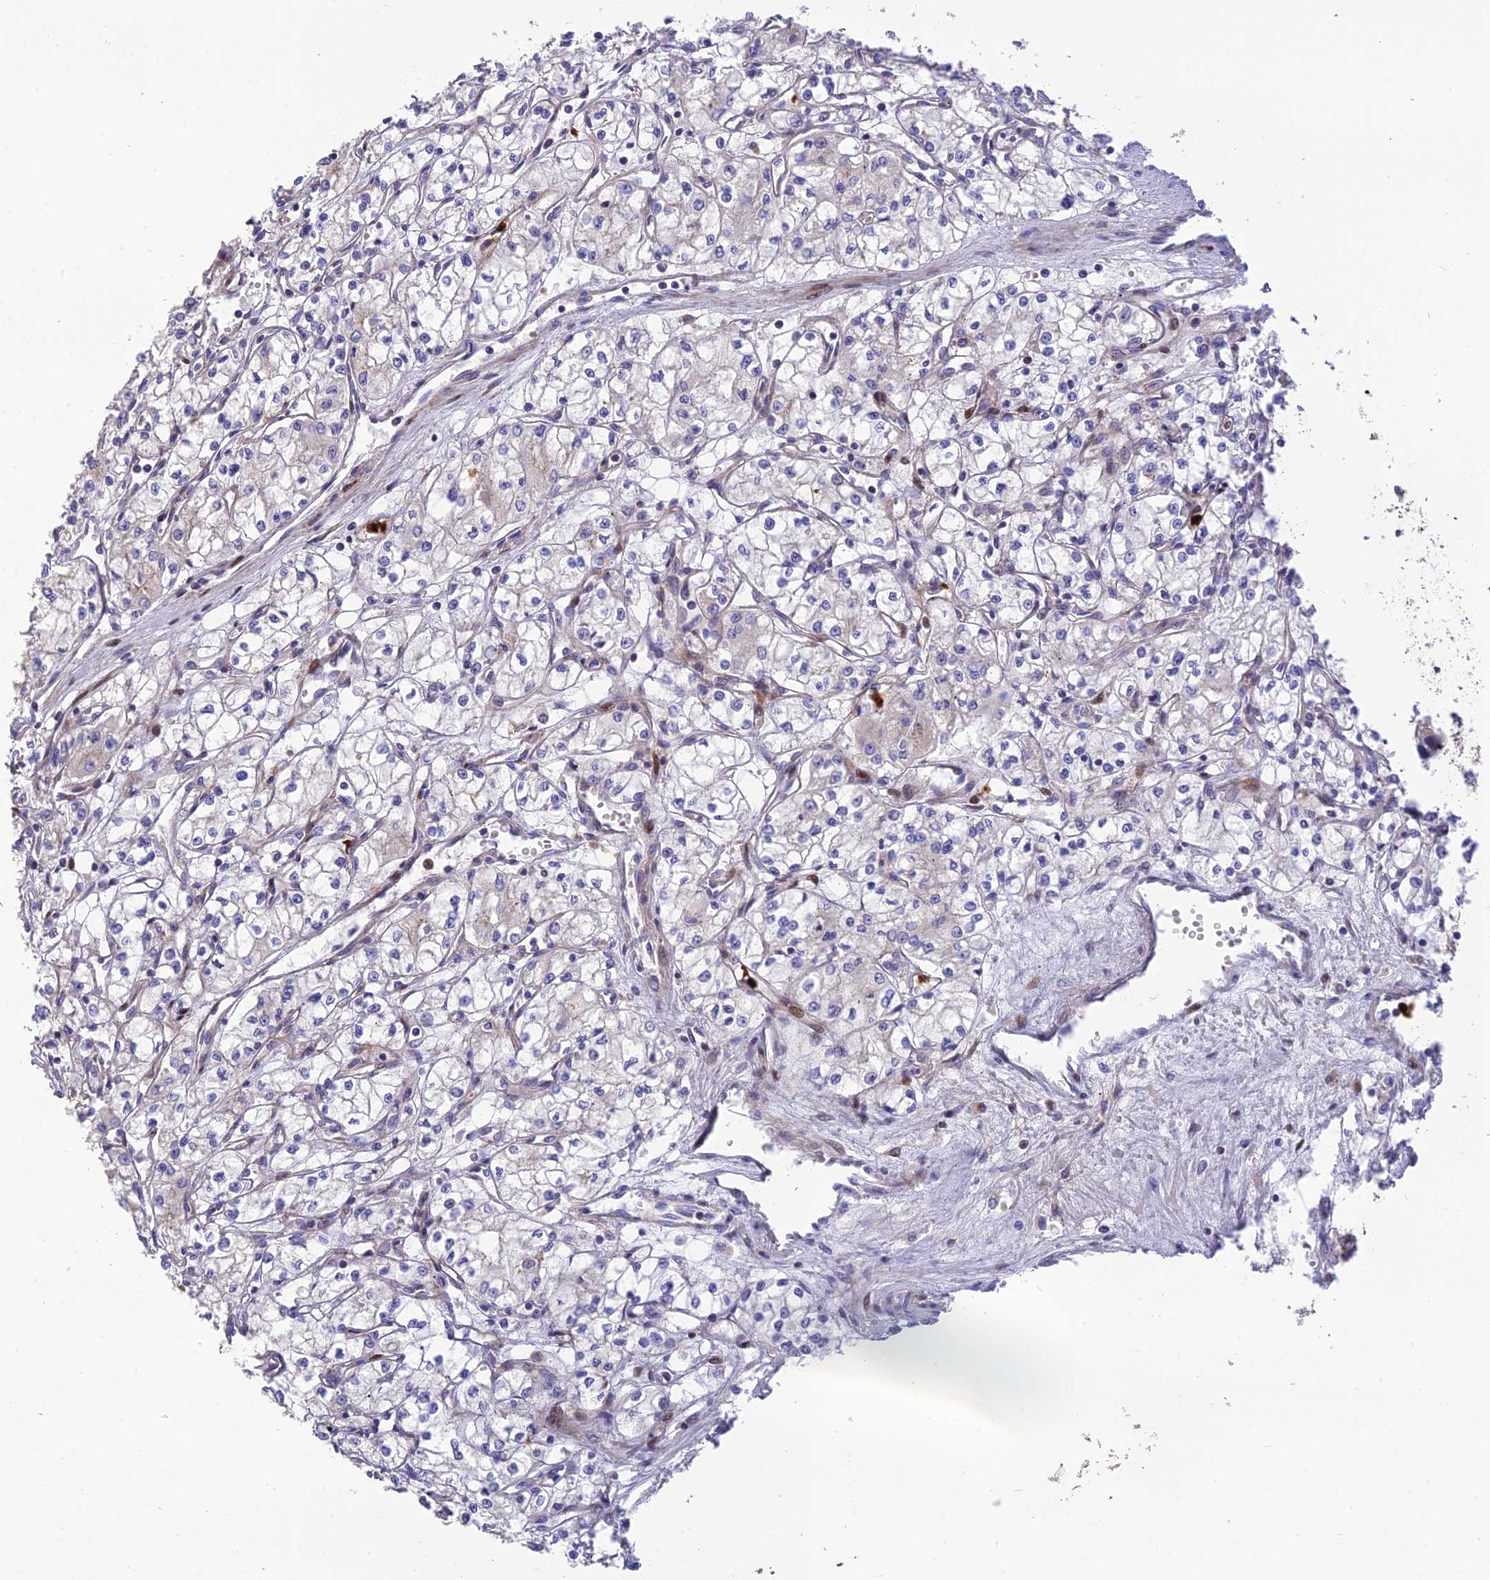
{"staining": {"intensity": "negative", "quantity": "none", "location": "none"}, "tissue": "renal cancer", "cell_type": "Tumor cells", "image_type": "cancer", "snomed": [{"axis": "morphology", "description": "Adenocarcinoma, NOS"}, {"axis": "topography", "description": "Kidney"}], "caption": "High magnification brightfield microscopy of adenocarcinoma (renal) stained with DAB (3,3'-diaminobenzidine) (brown) and counterstained with hematoxylin (blue): tumor cells show no significant staining.", "gene": "CPSF4L", "patient": {"sex": "male", "age": 59}}